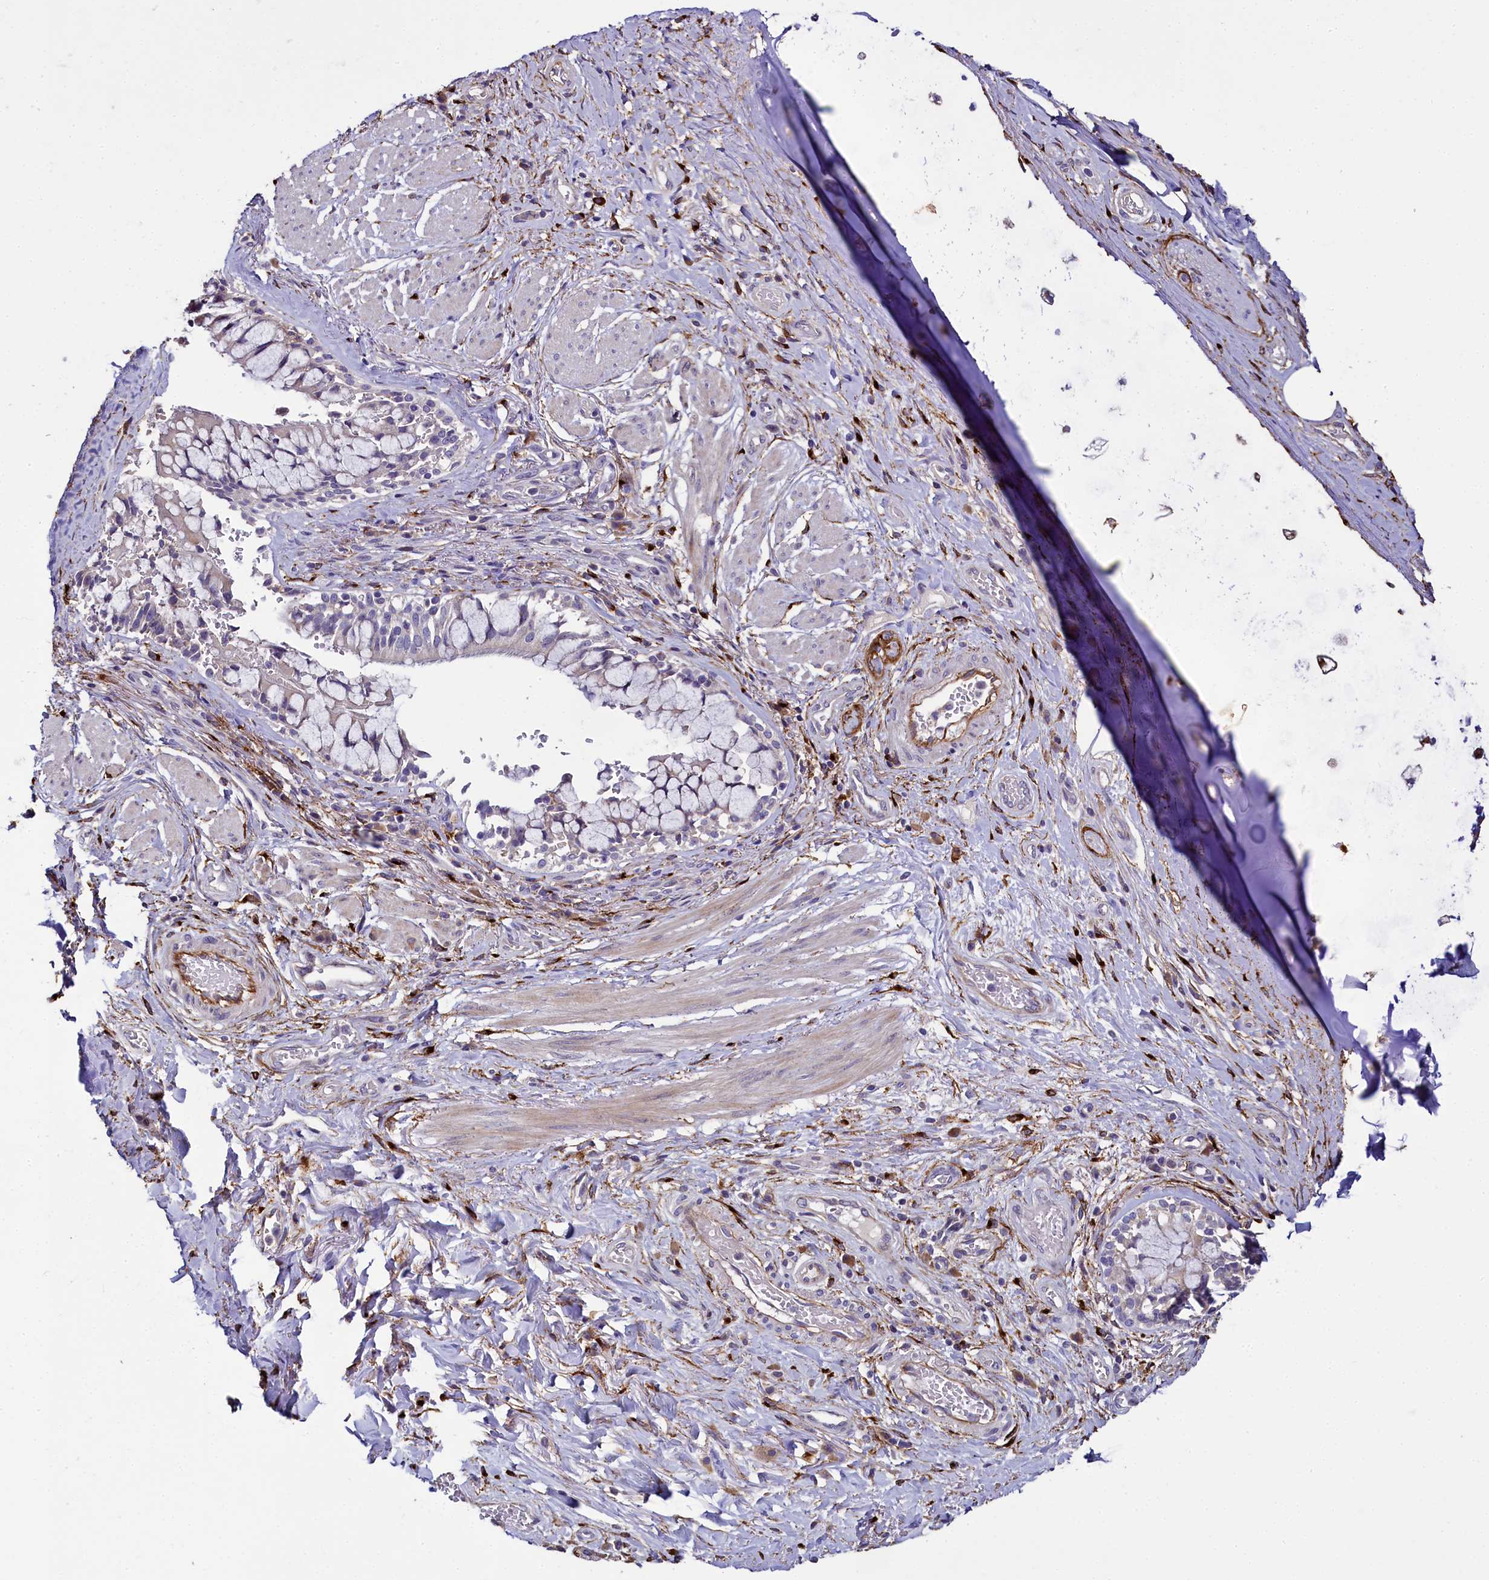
{"staining": {"intensity": "moderate", "quantity": "<25%", "location": "cytoplasmic/membranous"}, "tissue": "soft tissue", "cell_type": "Chondrocytes", "image_type": "normal", "snomed": [{"axis": "morphology", "description": "Normal tissue, NOS"}, {"axis": "morphology", "description": "Squamous cell carcinoma, NOS"}, {"axis": "topography", "description": "Bronchus"}, {"axis": "topography", "description": "Lung"}], "caption": "Unremarkable soft tissue demonstrates moderate cytoplasmic/membranous expression in approximately <25% of chondrocytes, visualized by immunohistochemistry. The staining is performed using DAB (3,3'-diaminobenzidine) brown chromogen to label protein expression. The nuclei are counter-stained blue using hematoxylin.", "gene": "MRC2", "patient": {"sex": "male", "age": 64}}